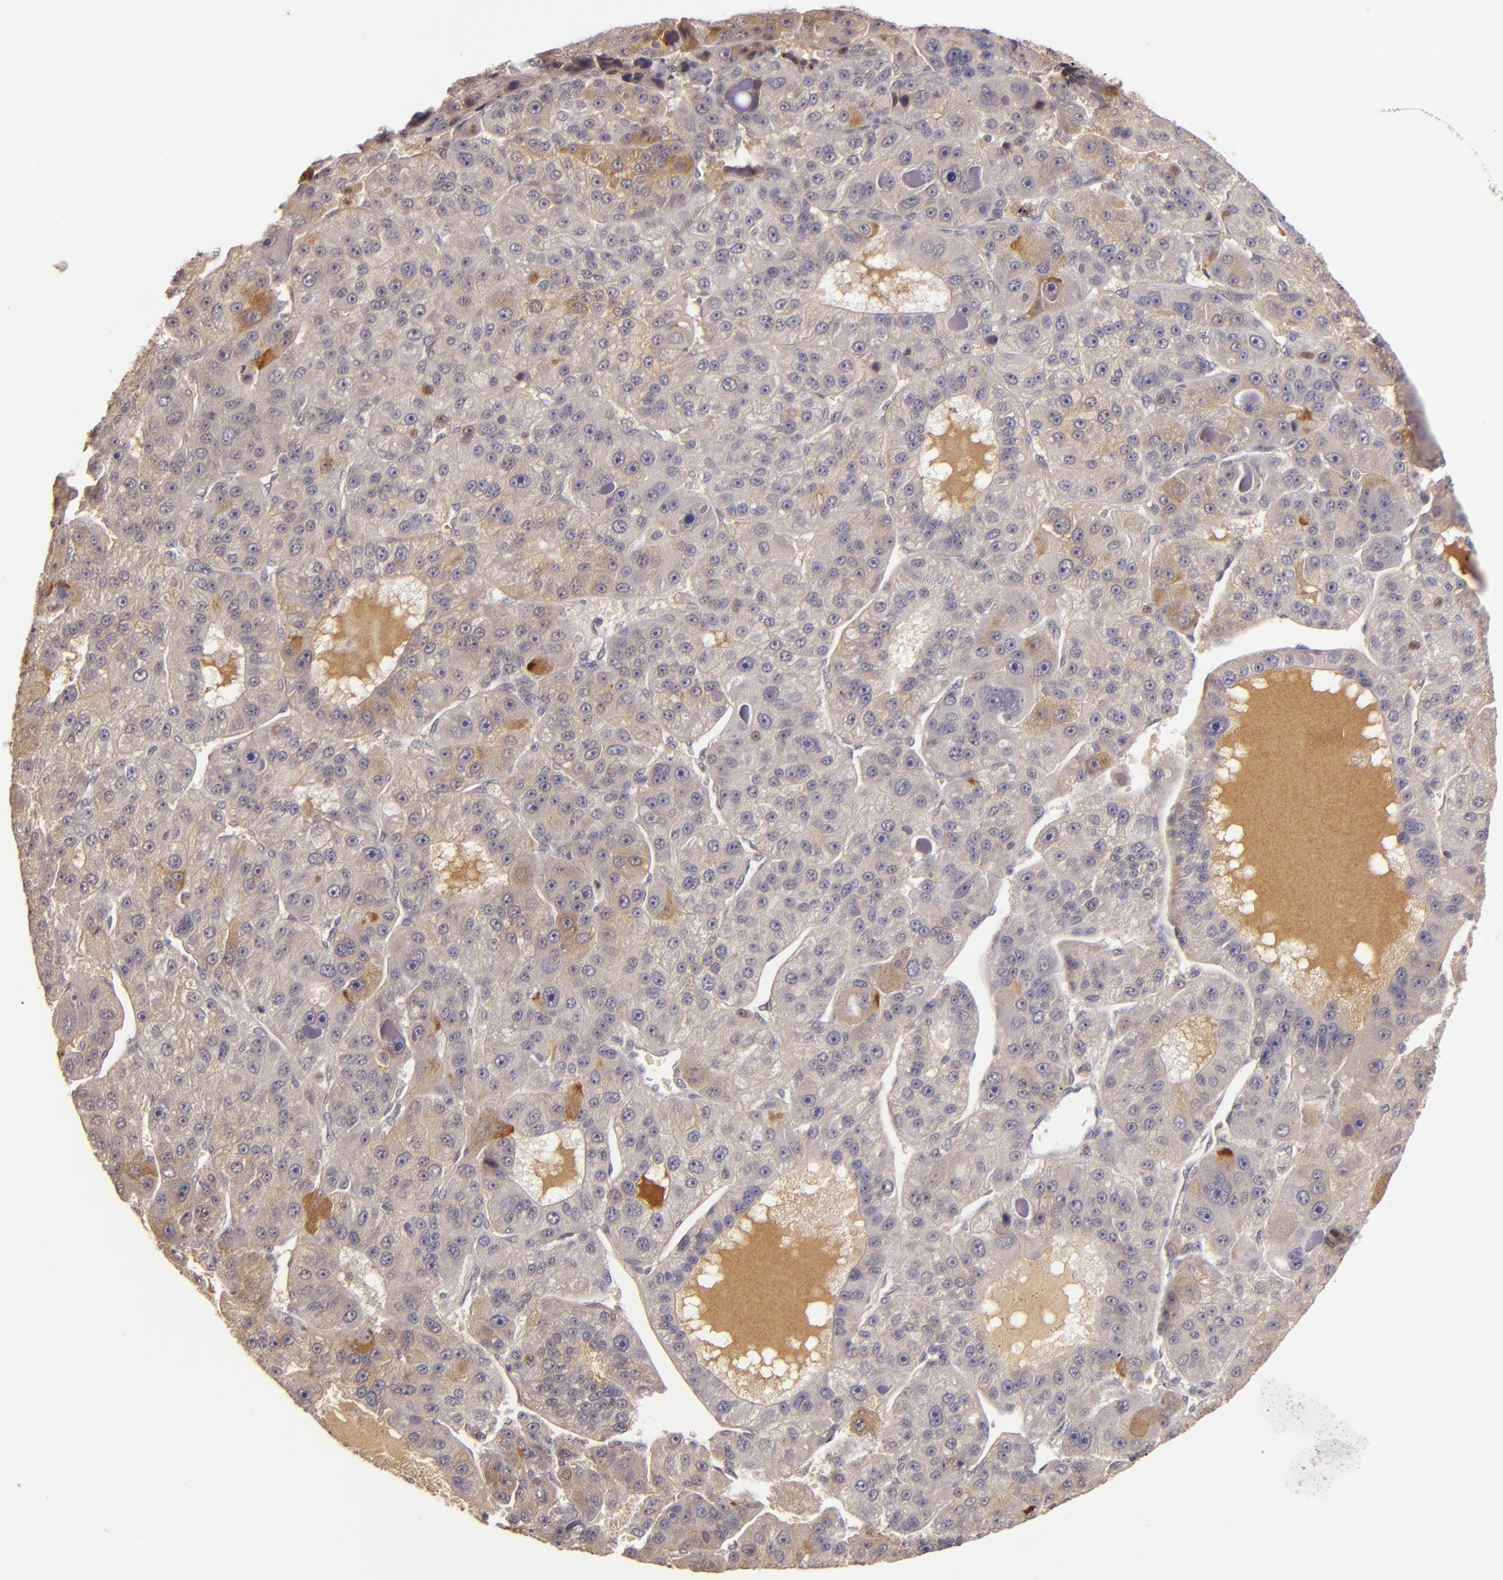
{"staining": {"intensity": "moderate", "quantity": "25%-75%", "location": "cytoplasmic/membranous"}, "tissue": "liver cancer", "cell_type": "Tumor cells", "image_type": "cancer", "snomed": [{"axis": "morphology", "description": "Carcinoma, Hepatocellular, NOS"}, {"axis": "topography", "description": "Liver"}], "caption": "DAB immunohistochemical staining of liver cancer demonstrates moderate cytoplasmic/membranous protein positivity in approximately 25%-75% of tumor cells.", "gene": "LRG1", "patient": {"sex": "male", "age": 76}}